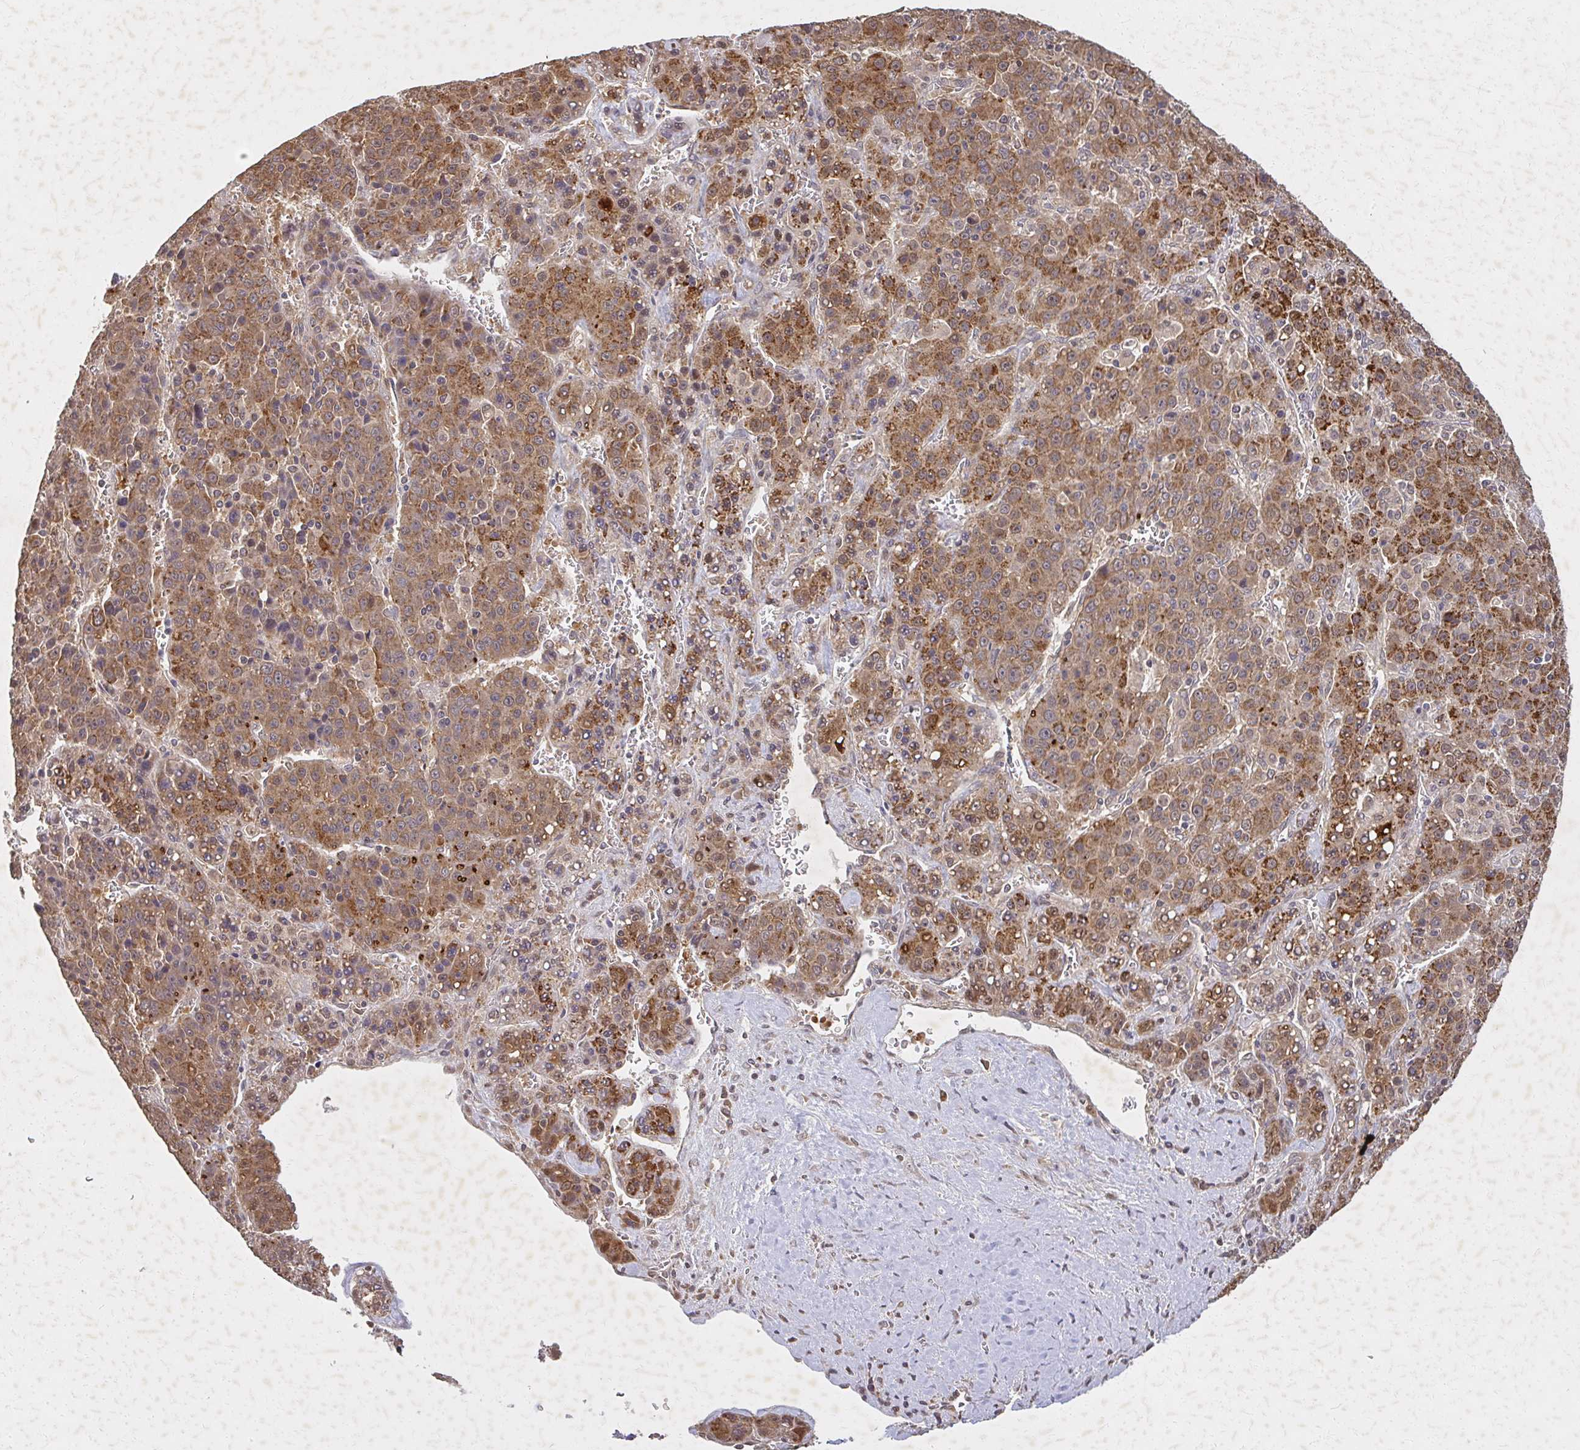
{"staining": {"intensity": "strong", "quantity": ">75%", "location": "cytoplasmic/membranous"}, "tissue": "liver cancer", "cell_type": "Tumor cells", "image_type": "cancer", "snomed": [{"axis": "morphology", "description": "Carcinoma, Hepatocellular, NOS"}, {"axis": "topography", "description": "Liver"}], "caption": "Liver cancer (hepatocellular carcinoma) stained with DAB IHC displays high levels of strong cytoplasmic/membranous staining in about >75% of tumor cells.", "gene": "LARS2", "patient": {"sex": "female", "age": 53}}